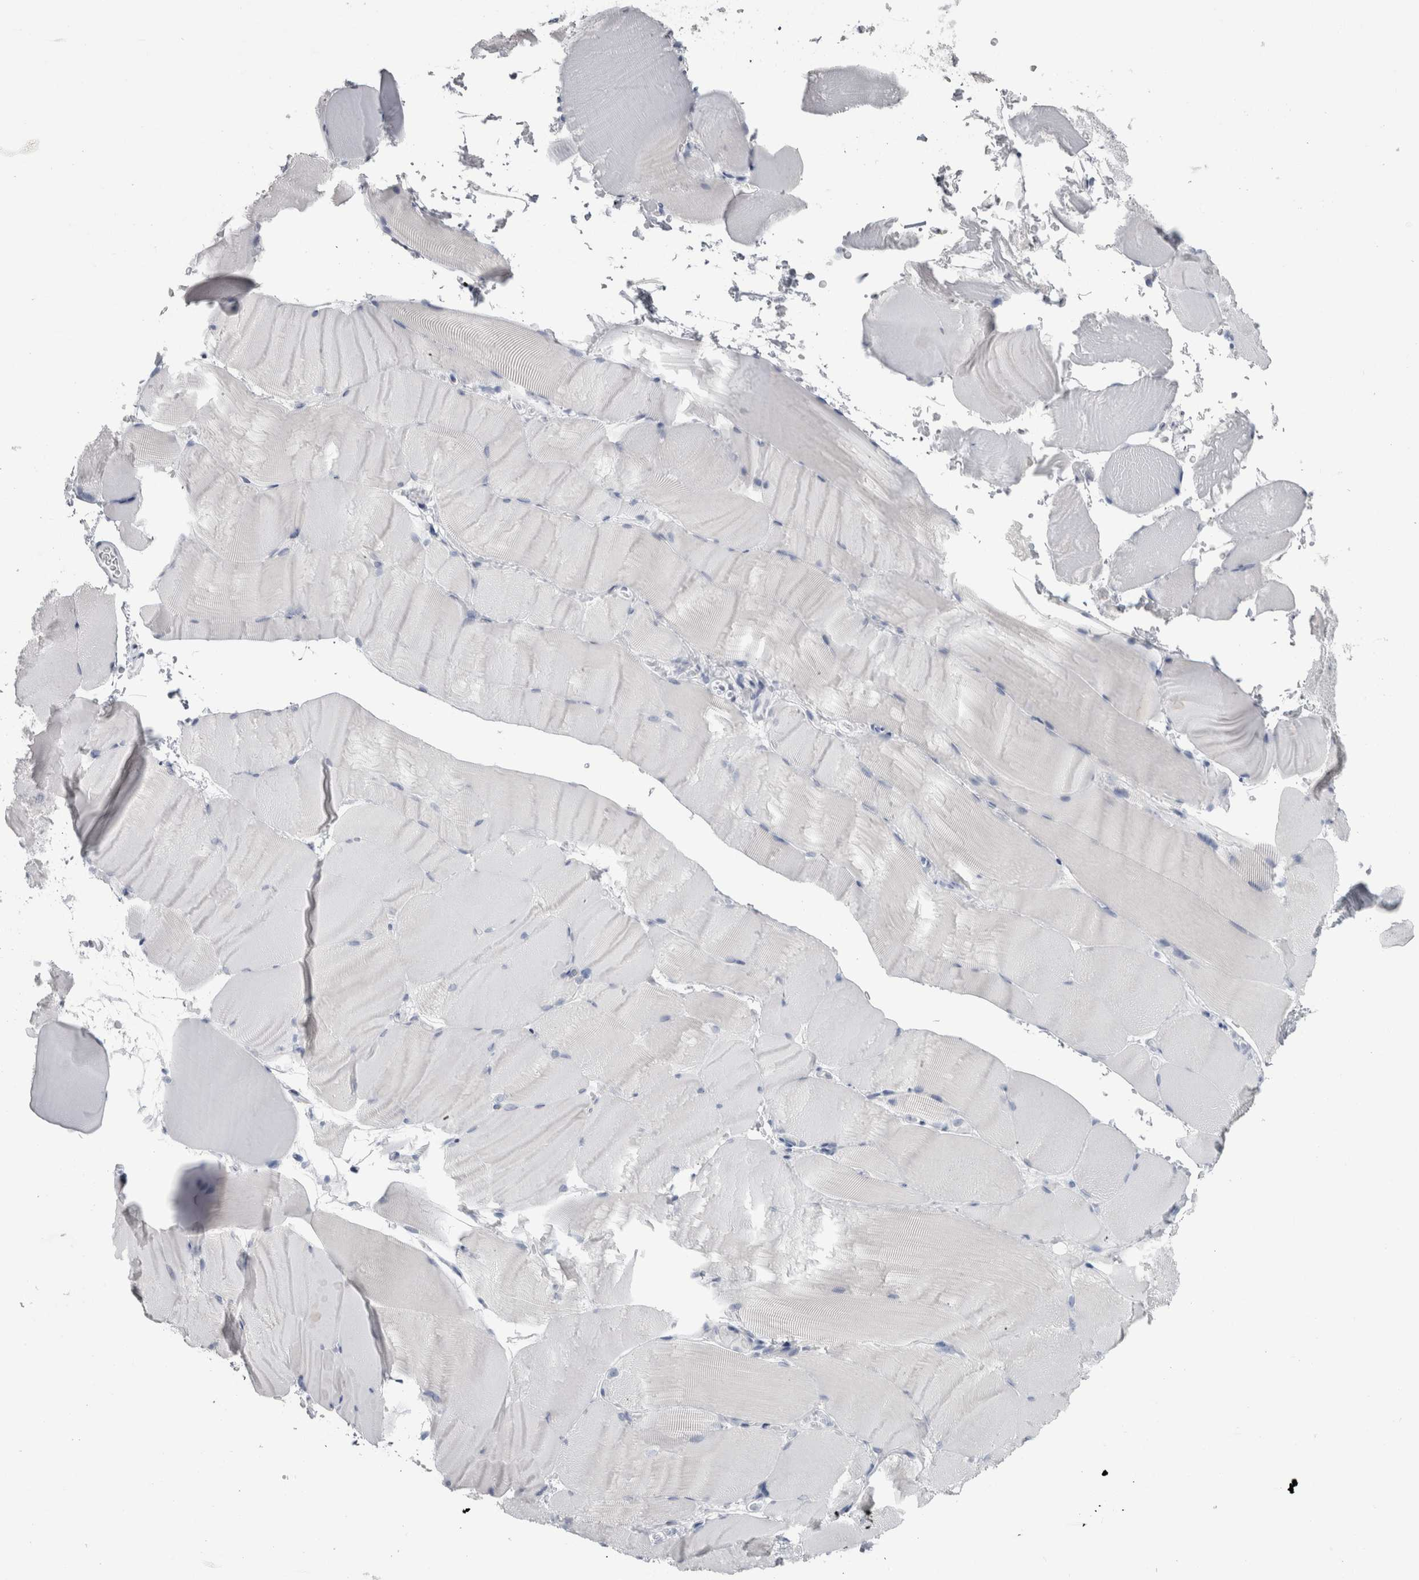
{"staining": {"intensity": "negative", "quantity": "none", "location": "none"}, "tissue": "skeletal muscle", "cell_type": "Myocytes", "image_type": "normal", "snomed": [{"axis": "morphology", "description": "Normal tissue, NOS"}, {"axis": "topography", "description": "Skeletal muscle"}, {"axis": "topography", "description": "Parathyroid gland"}], "caption": "A micrograph of skeletal muscle stained for a protein shows no brown staining in myocytes. (DAB (3,3'-diaminobenzidine) immunohistochemistry with hematoxylin counter stain).", "gene": "PTH", "patient": {"sex": "female", "age": 37}}